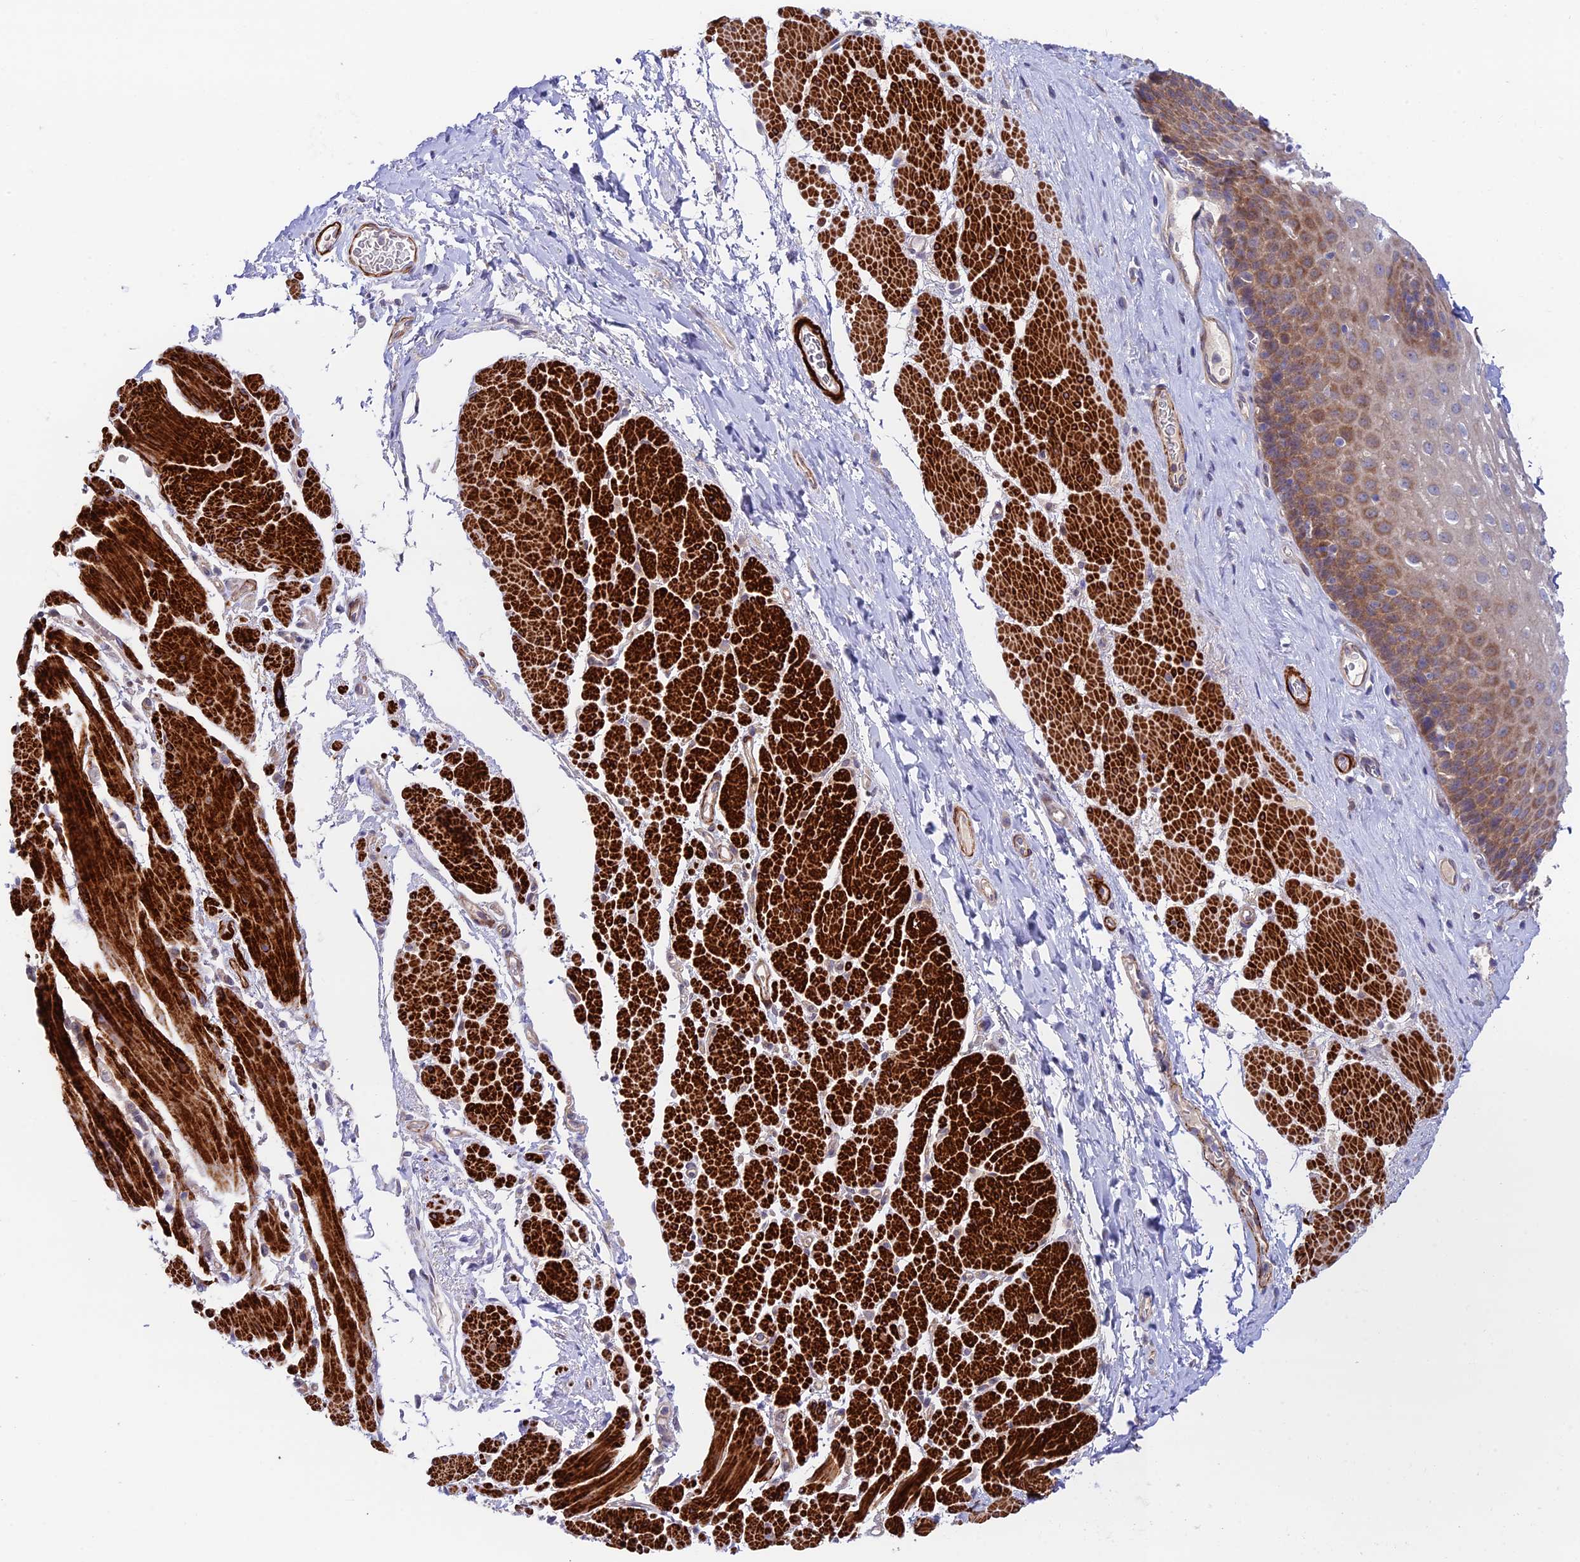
{"staining": {"intensity": "moderate", "quantity": "25%-75%", "location": "cytoplasmic/membranous"}, "tissue": "esophagus", "cell_type": "Squamous epithelial cells", "image_type": "normal", "snomed": [{"axis": "morphology", "description": "Normal tissue, NOS"}, {"axis": "topography", "description": "Esophagus"}], "caption": "A histopathology image showing moderate cytoplasmic/membranous expression in about 25%-75% of squamous epithelial cells in benign esophagus, as visualized by brown immunohistochemical staining.", "gene": "ANKRD50", "patient": {"sex": "female", "age": 66}}